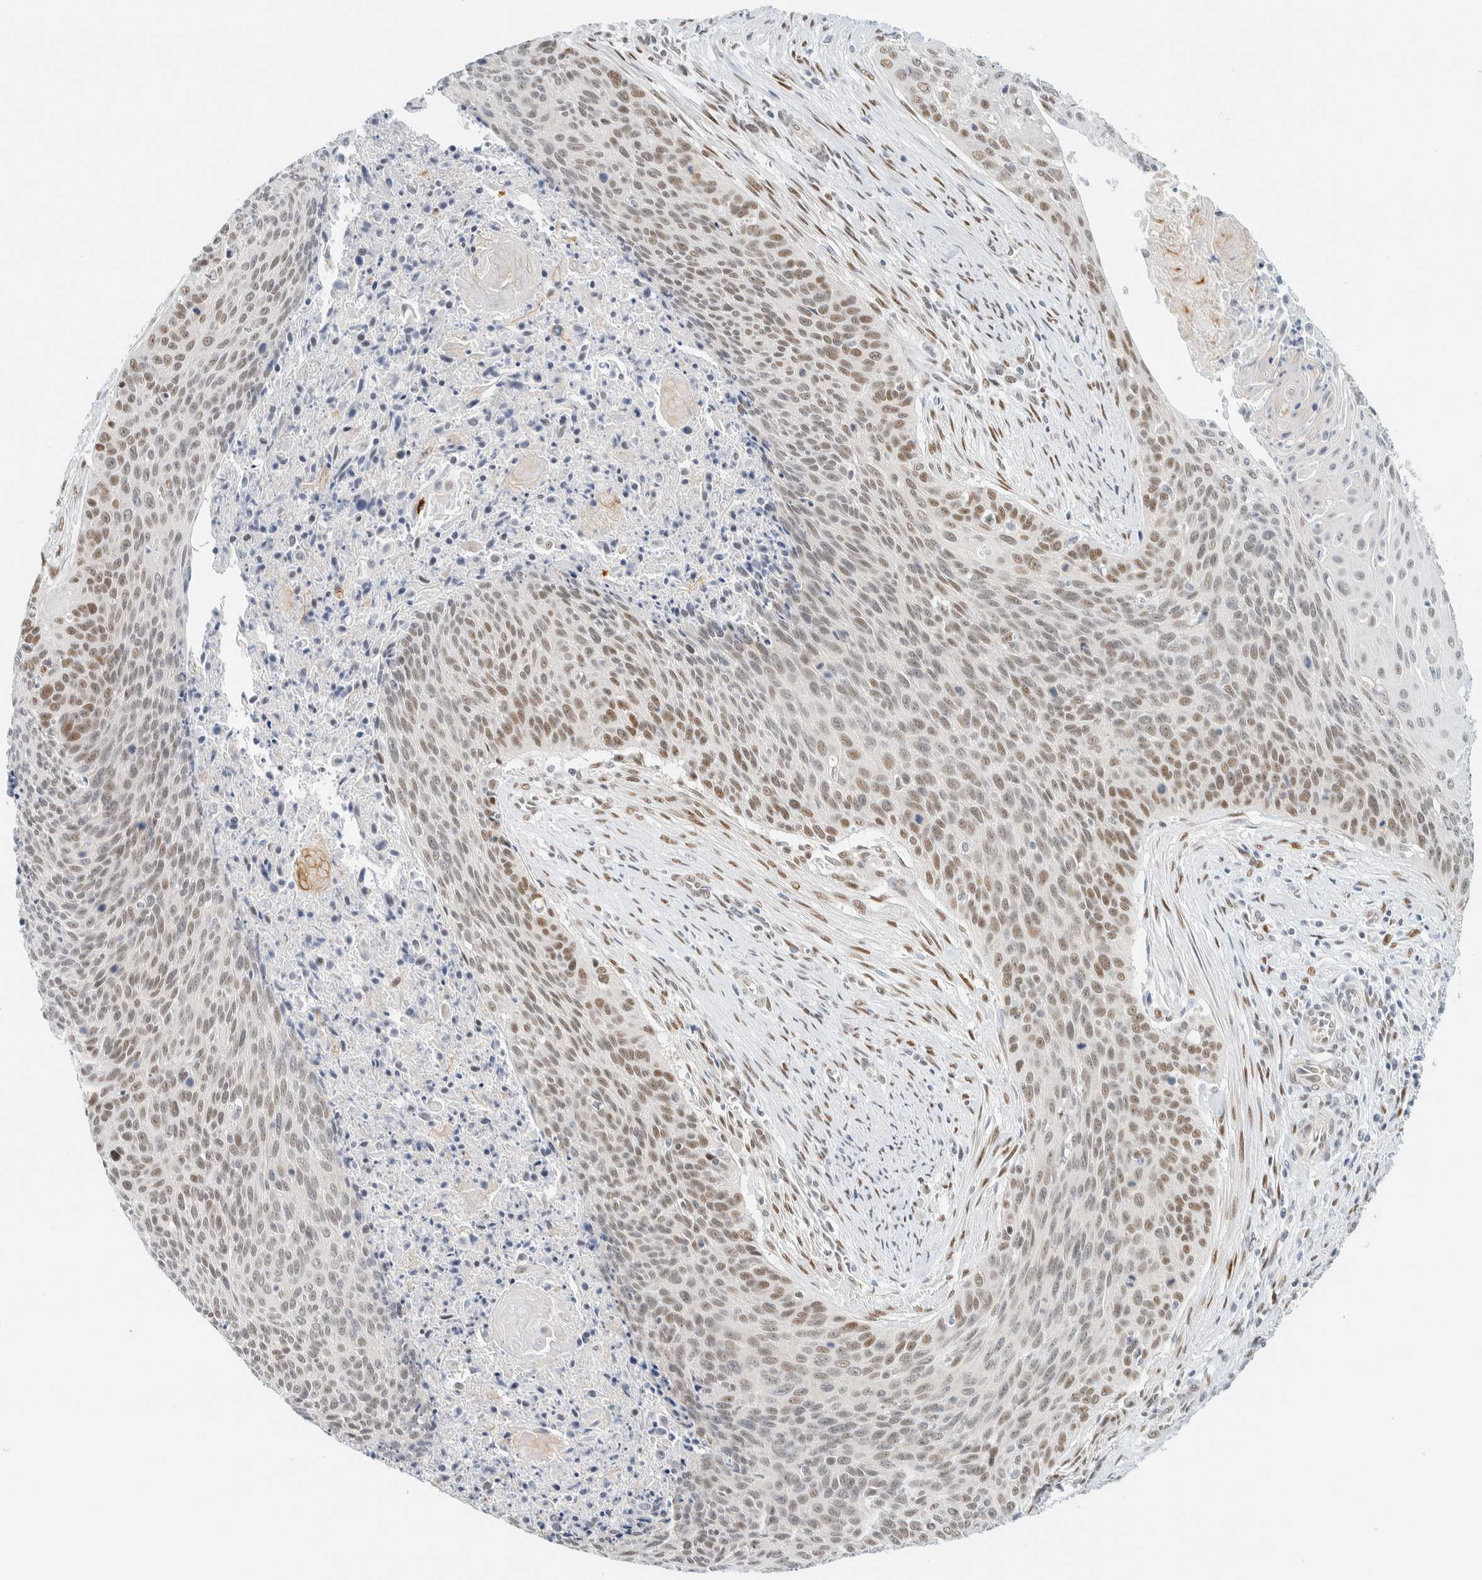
{"staining": {"intensity": "moderate", "quantity": "25%-75%", "location": "nuclear"}, "tissue": "cervical cancer", "cell_type": "Tumor cells", "image_type": "cancer", "snomed": [{"axis": "morphology", "description": "Squamous cell carcinoma, NOS"}, {"axis": "topography", "description": "Cervix"}], "caption": "Immunohistochemistry (DAB (3,3'-diaminobenzidine)) staining of human cervical cancer demonstrates moderate nuclear protein expression in approximately 25%-75% of tumor cells.", "gene": "ZNF683", "patient": {"sex": "female", "age": 55}}